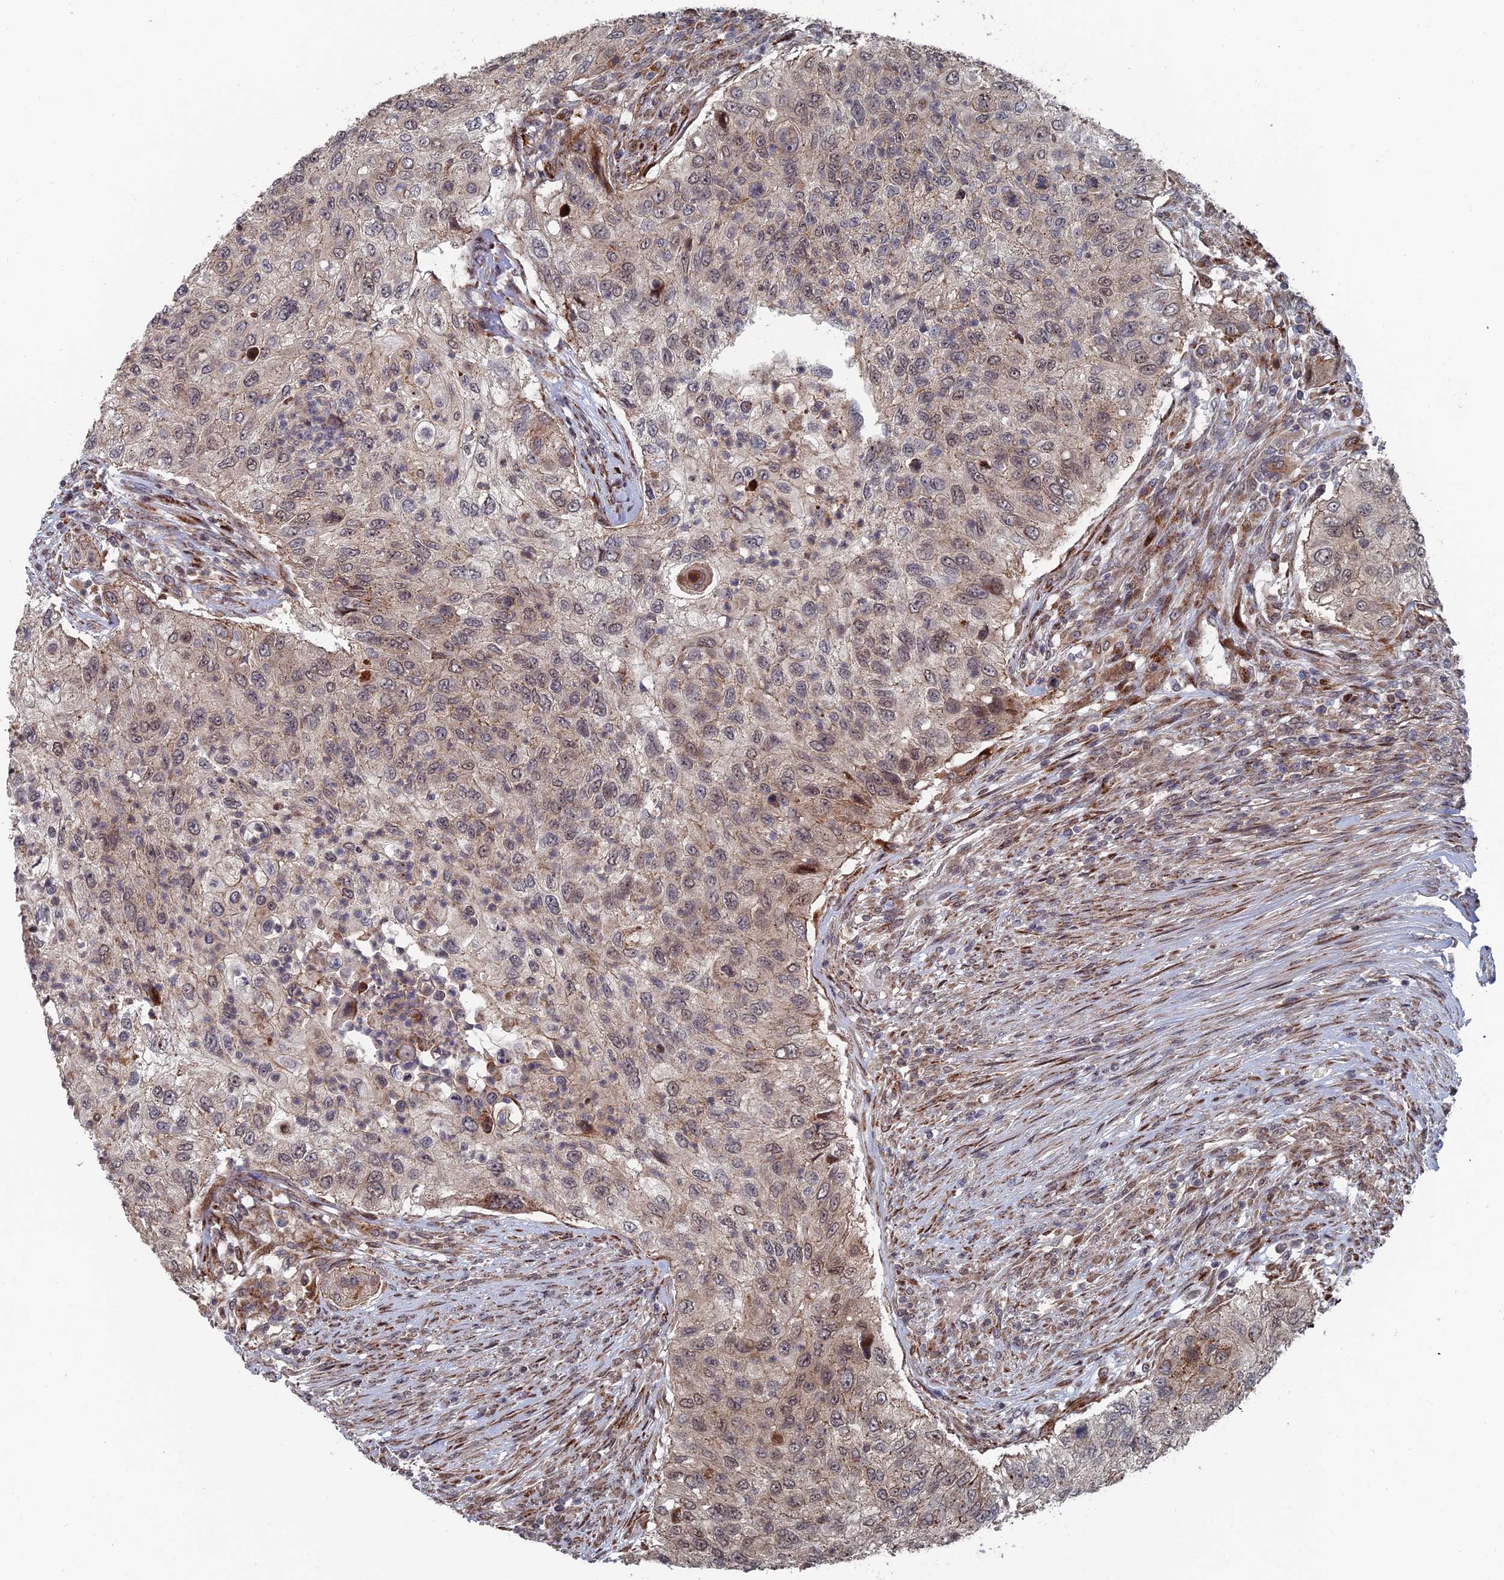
{"staining": {"intensity": "weak", "quantity": "<25%", "location": "cytoplasmic/membranous"}, "tissue": "urothelial cancer", "cell_type": "Tumor cells", "image_type": "cancer", "snomed": [{"axis": "morphology", "description": "Urothelial carcinoma, High grade"}, {"axis": "topography", "description": "Urinary bladder"}], "caption": "Tumor cells show no significant protein expression in urothelial cancer.", "gene": "GTF2IRD1", "patient": {"sex": "female", "age": 60}}